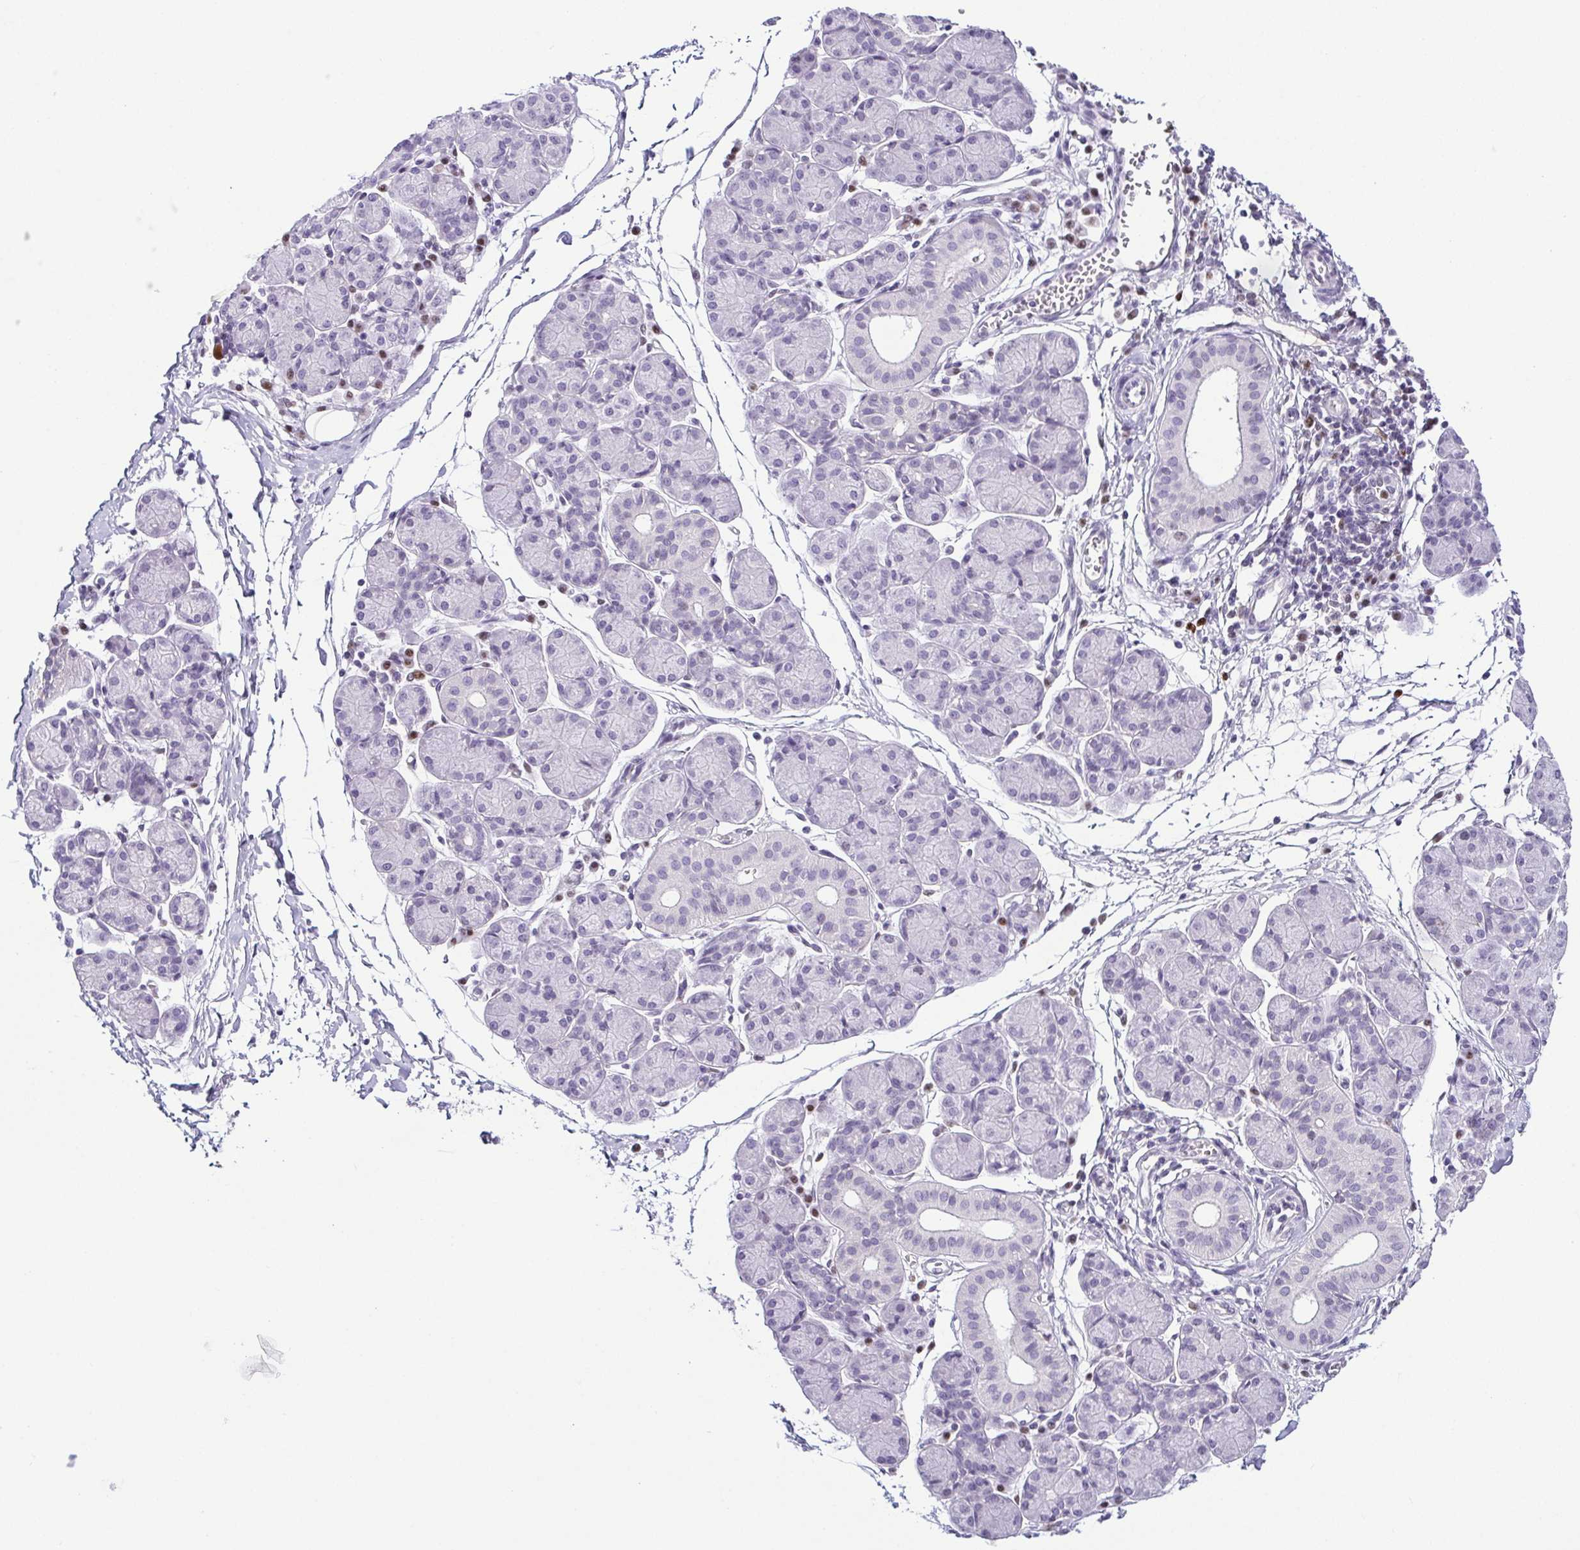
{"staining": {"intensity": "negative", "quantity": "none", "location": "none"}, "tissue": "salivary gland", "cell_type": "Glandular cells", "image_type": "normal", "snomed": [{"axis": "morphology", "description": "Normal tissue, NOS"}, {"axis": "morphology", "description": "Inflammation, NOS"}, {"axis": "topography", "description": "Lymph node"}, {"axis": "topography", "description": "Salivary gland"}], "caption": "Immunohistochemistry histopathology image of unremarkable salivary gland: human salivary gland stained with DAB shows no significant protein staining in glandular cells.", "gene": "TCF3", "patient": {"sex": "male", "age": 3}}